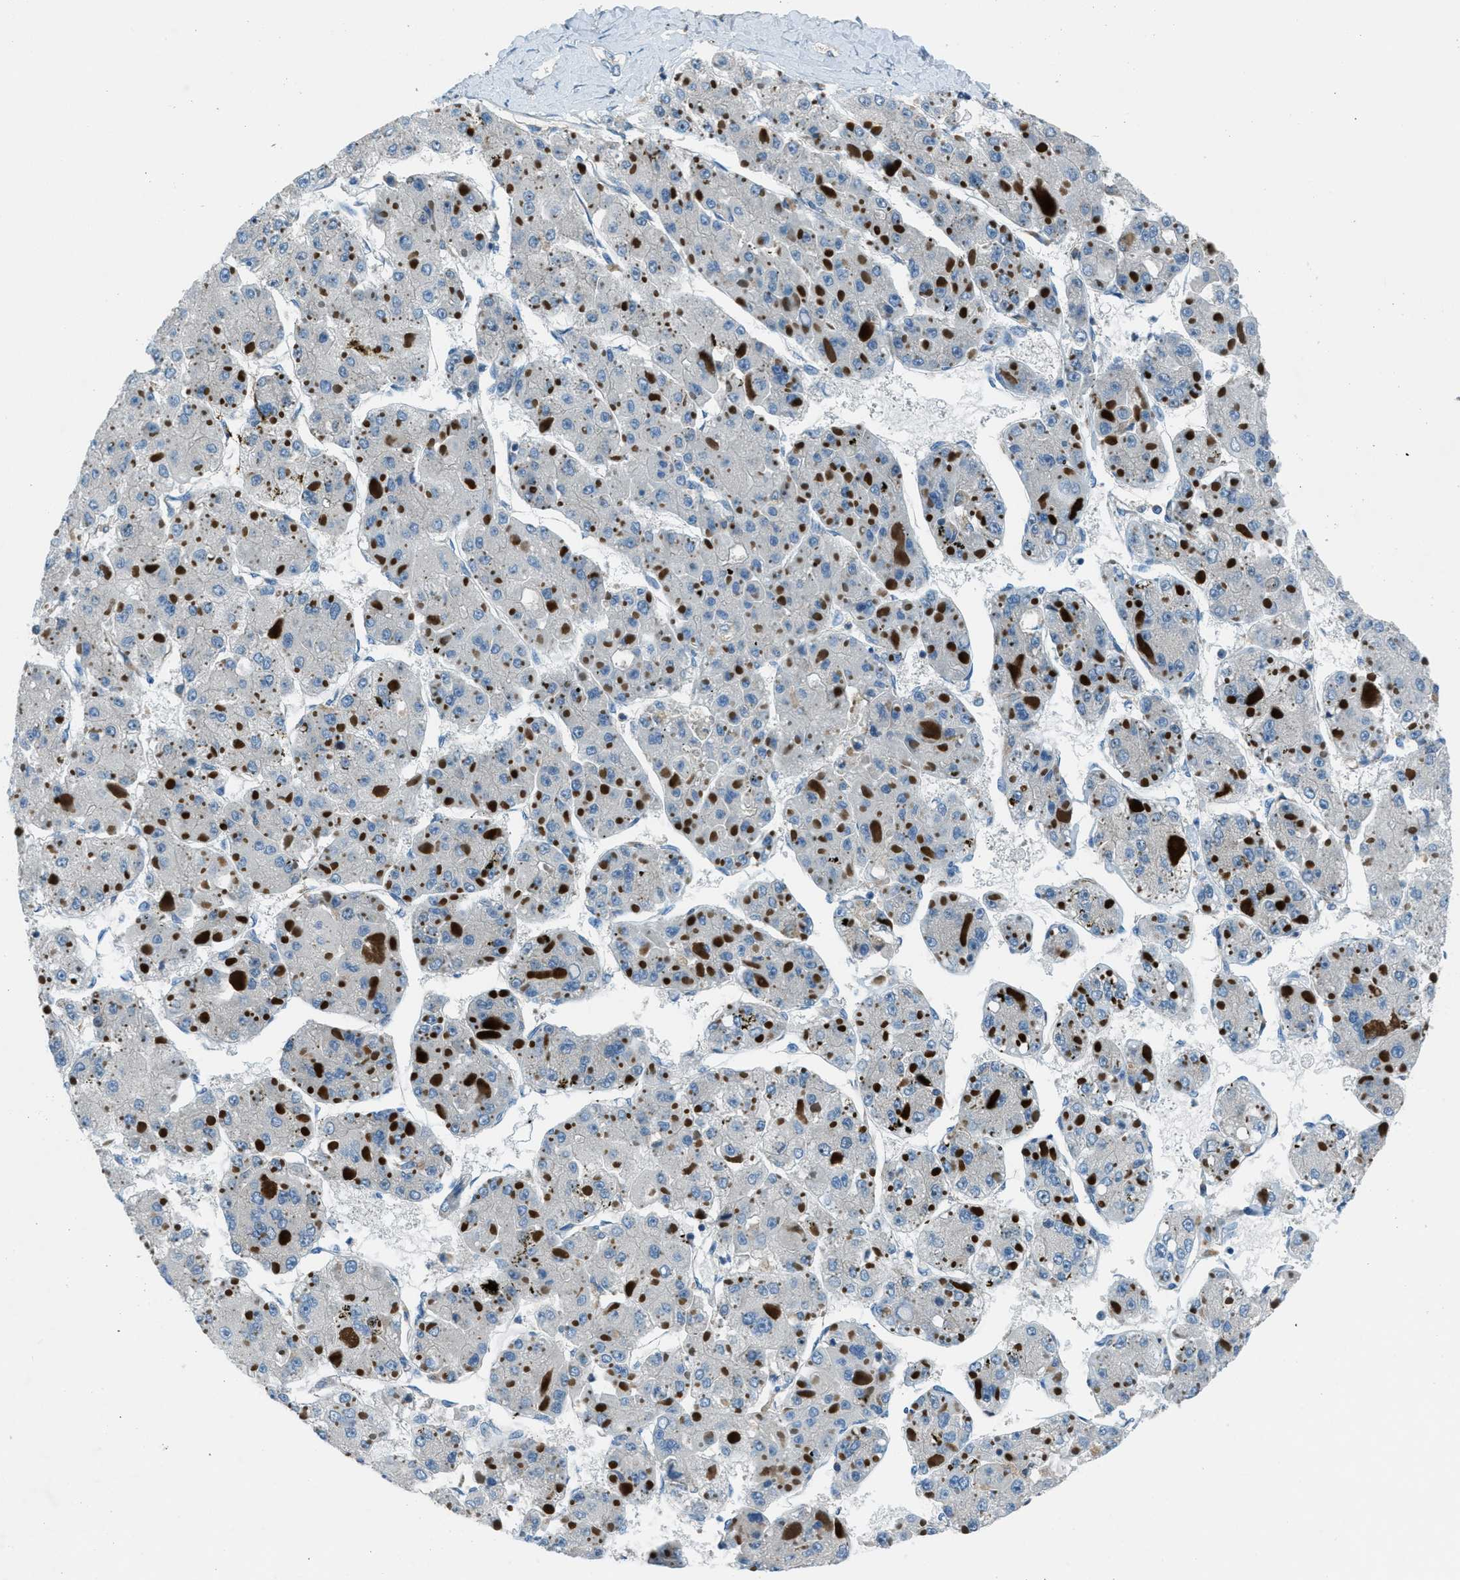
{"staining": {"intensity": "negative", "quantity": "none", "location": "none"}, "tissue": "liver cancer", "cell_type": "Tumor cells", "image_type": "cancer", "snomed": [{"axis": "morphology", "description": "Carcinoma, Hepatocellular, NOS"}, {"axis": "topography", "description": "Liver"}], "caption": "A micrograph of liver hepatocellular carcinoma stained for a protein shows no brown staining in tumor cells.", "gene": "ARFGAP2", "patient": {"sex": "female", "age": 73}}